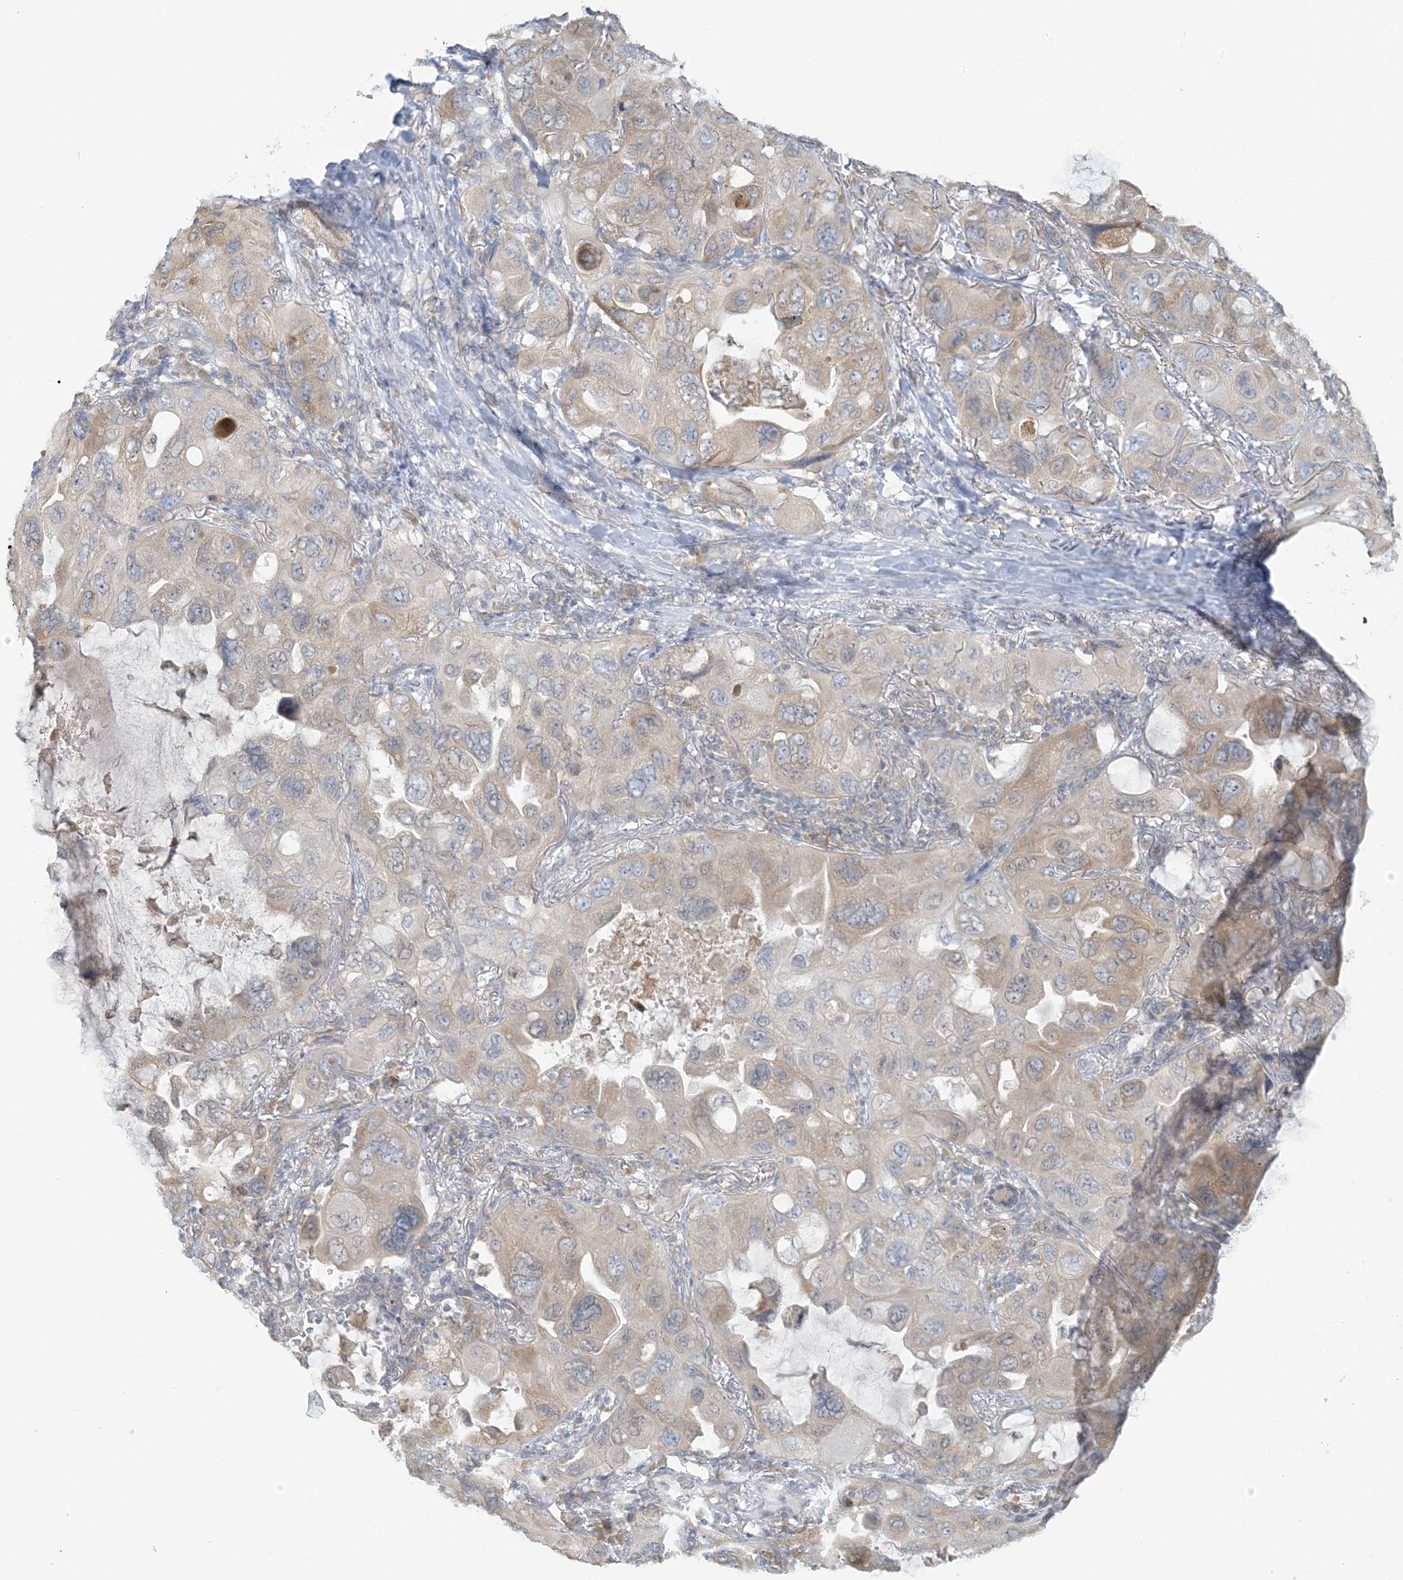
{"staining": {"intensity": "weak", "quantity": ">75%", "location": "cytoplasmic/membranous"}, "tissue": "lung cancer", "cell_type": "Tumor cells", "image_type": "cancer", "snomed": [{"axis": "morphology", "description": "Squamous cell carcinoma, NOS"}, {"axis": "topography", "description": "Lung"}], "caption": "This is an image of IHC staining of squamous cell carcinoma (lung), which shows weak staining in the cytoplasmic/membranous of tumor cells.", "gene": "EEFSEC", "patient": {"sex": "female", "age": 73}}